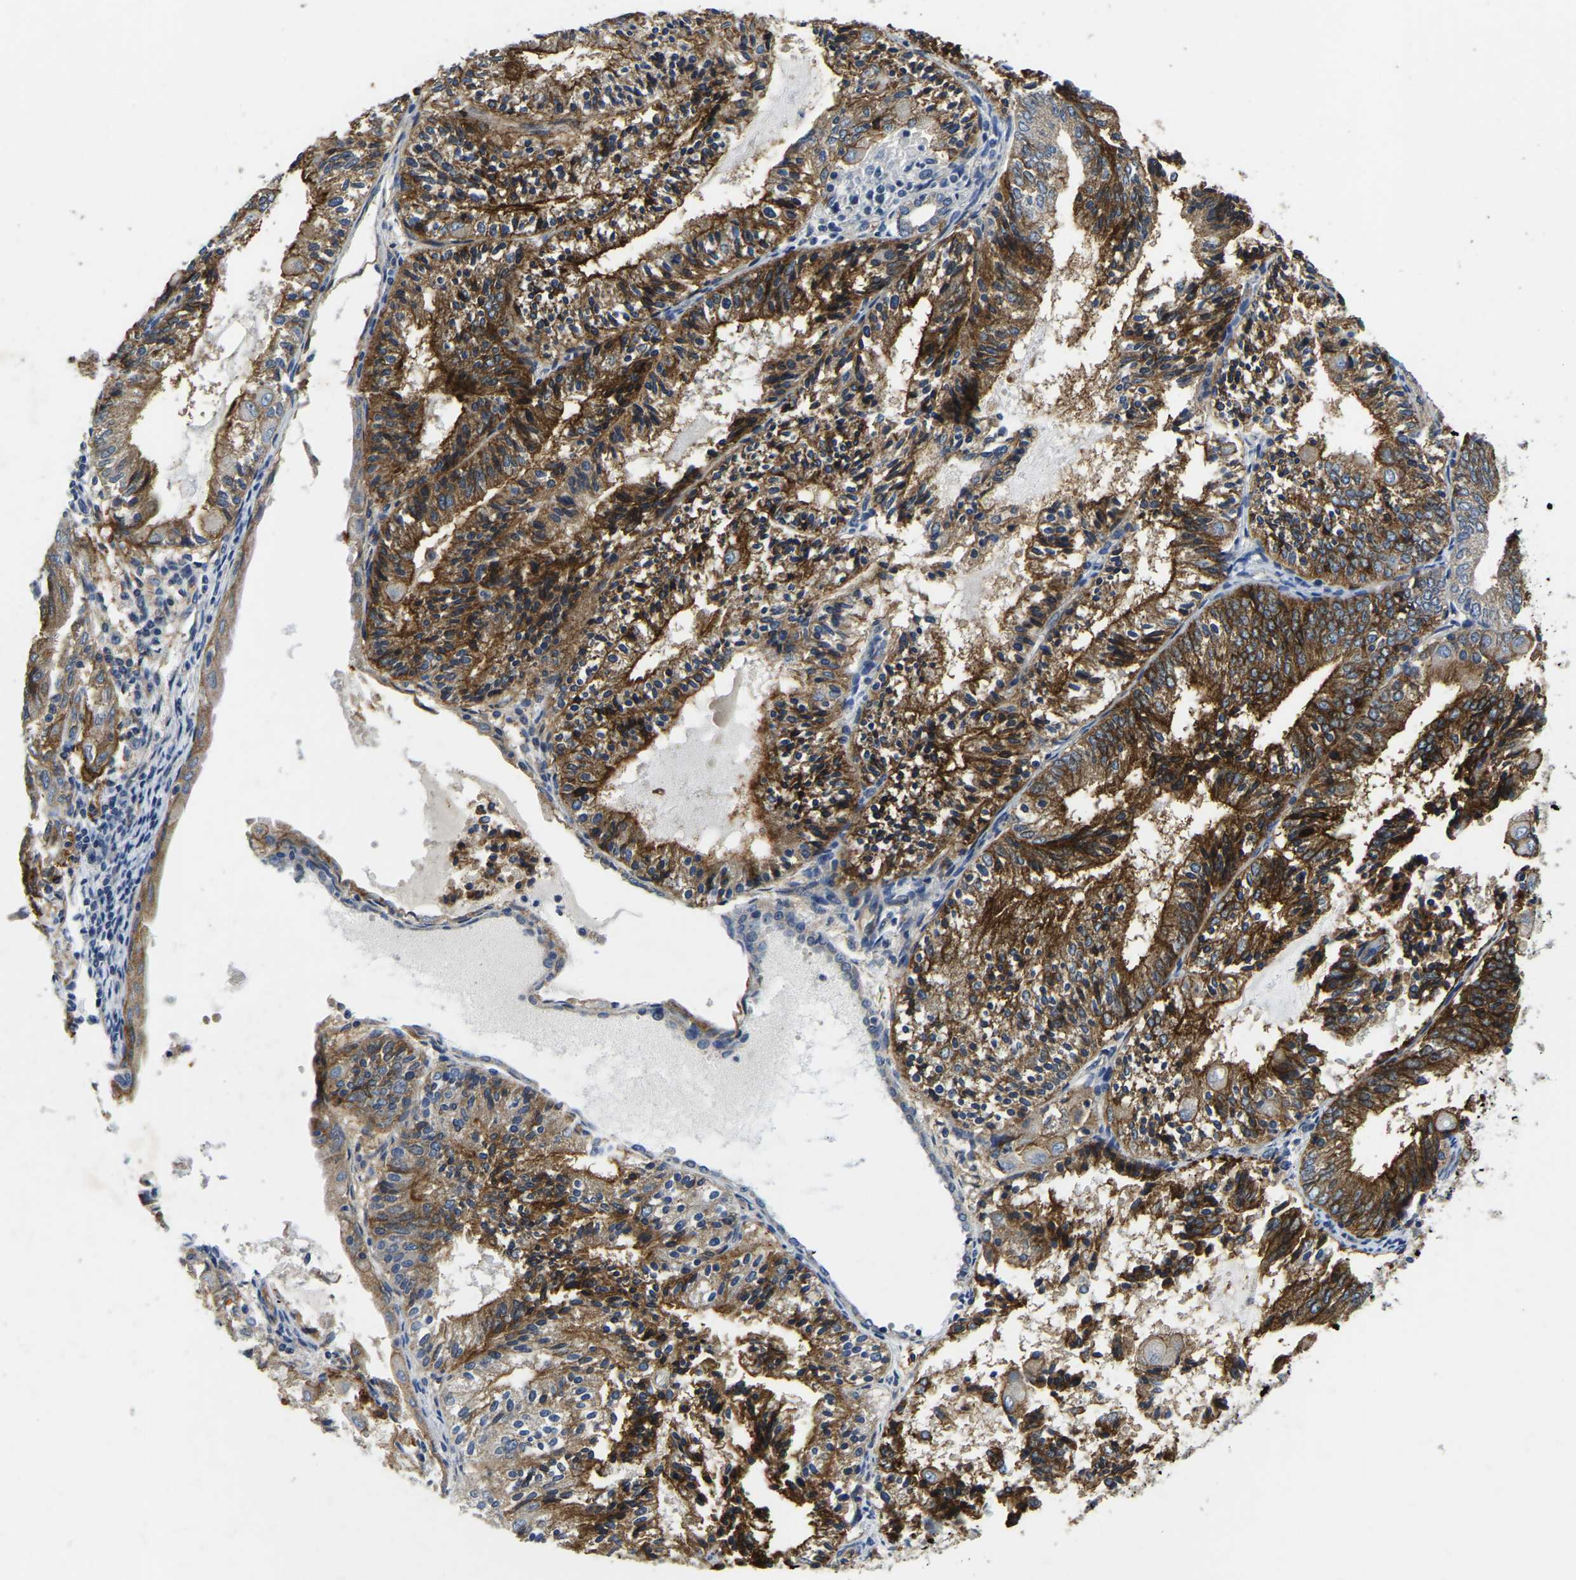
{"staining": {"intensity": "strong", "quantity": ">75%", "location": "cytoplasmic/membranous"}, "tissue": "endometrial cancer", "cell_type": "Tumor cells", "image_type": "cancer", "snomed": [{"axis": "morphology", "description": "Adenocarcinoma, NOS"}, {"axis": "topography", "description": "Endometrium"}], "caption": "Endometrial cancer (adenocarcinoma) stained with a brown dye shows strong cytoplasmic/membranous positive staining in approximately >75% of tumor cells.", "gene": "ITGA2", "patient": {"sex": "female", "age": 81}}